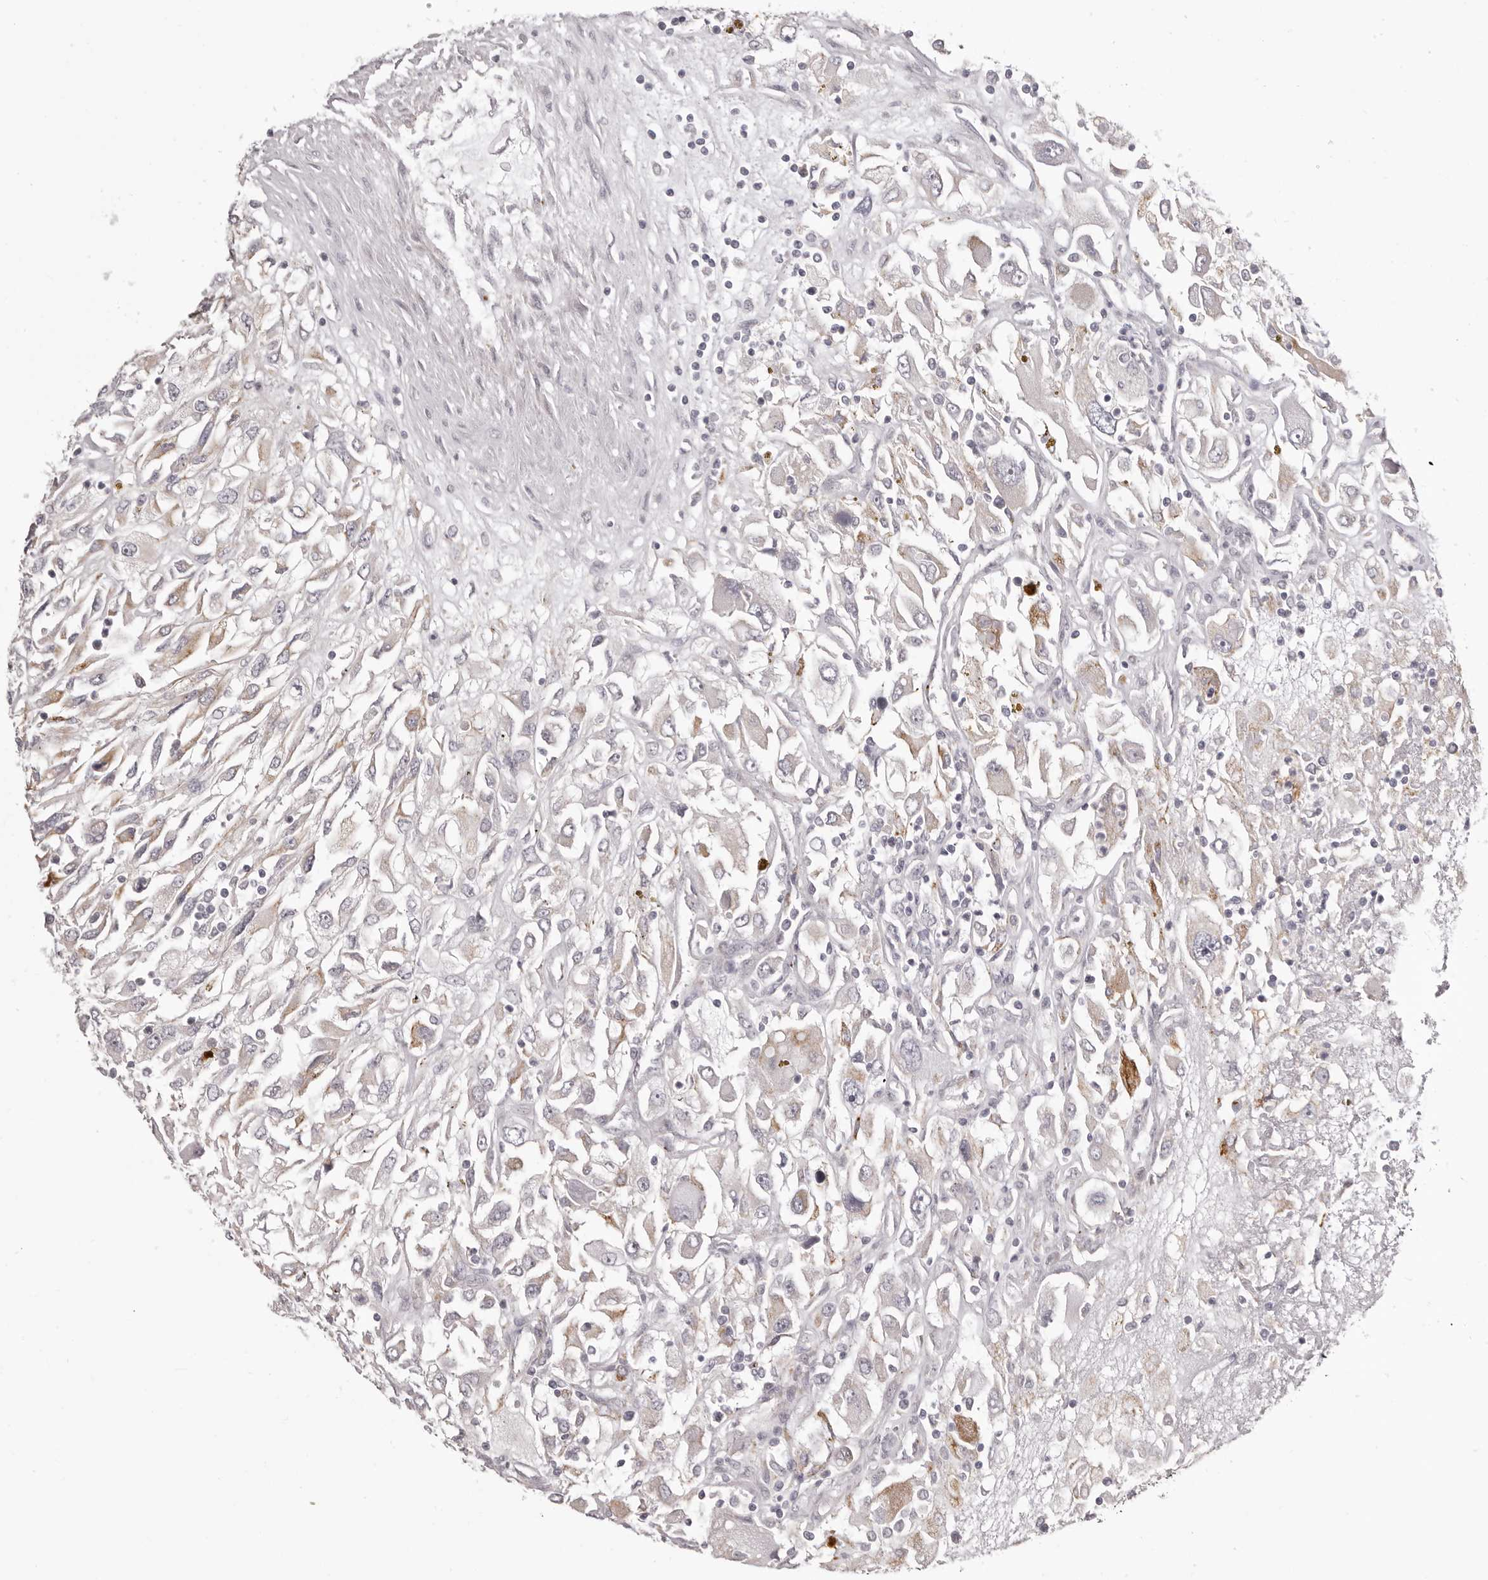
{"staining": {"intensity": "negative", "quantity": "none", "location": "none"}, "tissue": "renal cancer", "cell_type": "Tumor cells", "image_type": "cancer", "snomed": [{"axis": "morphology", "description": "Adenocarcinoma, NOS"}, {"axis": "topography", "description": "Kidney"}], "caption": "High power microscopy photomicrograph of an IHC photomicrograph of renal cancer (adenocarcinoma), revealing no significant positivity in tumor cells.", "gene": "OTUD3", "patient": {"sex": "female", "age": 52}}